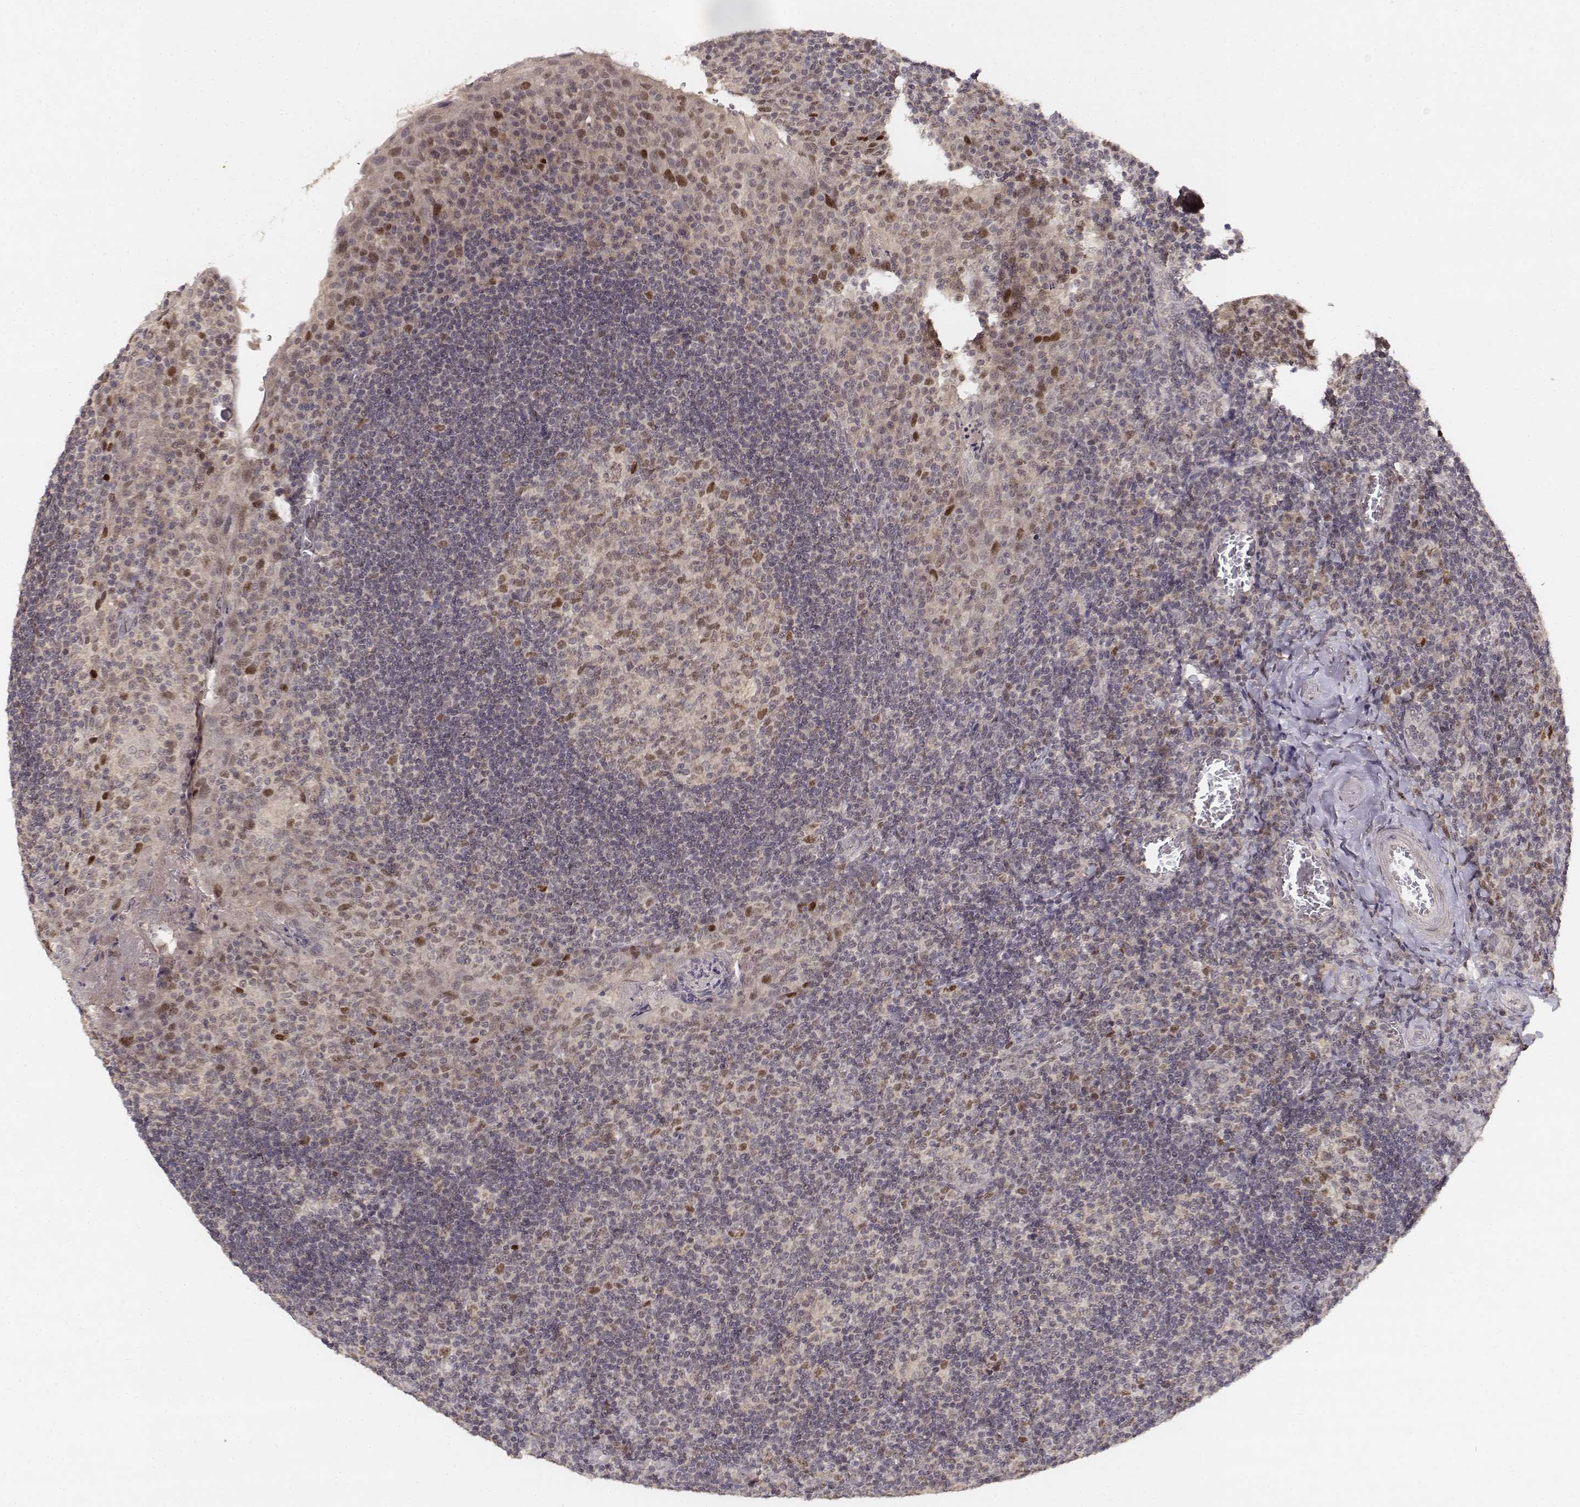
{"staining": {"intensity": "moderate", "quantity": "<25%", "location": "nuclear"}, "tissue": "tonsil", "cell_type": "Germinal center cells", "image_type": "normal", "snomed": [{"axis": "morphology", "description": "Normal tissue, NOS"}, {"axis": "topography", "description": "Tonsil"}], "caption": "Tonsil stained with DAB IHC displays low levels of moderate nuclear positivity in approximately <25% of germinal center cells. (DAB (3,3'-diaminobenzidine) IHC with brightfield microscopy, high magnification).", "gene": "FANCD2", "patient": {"sex": "male", "age": 17}}